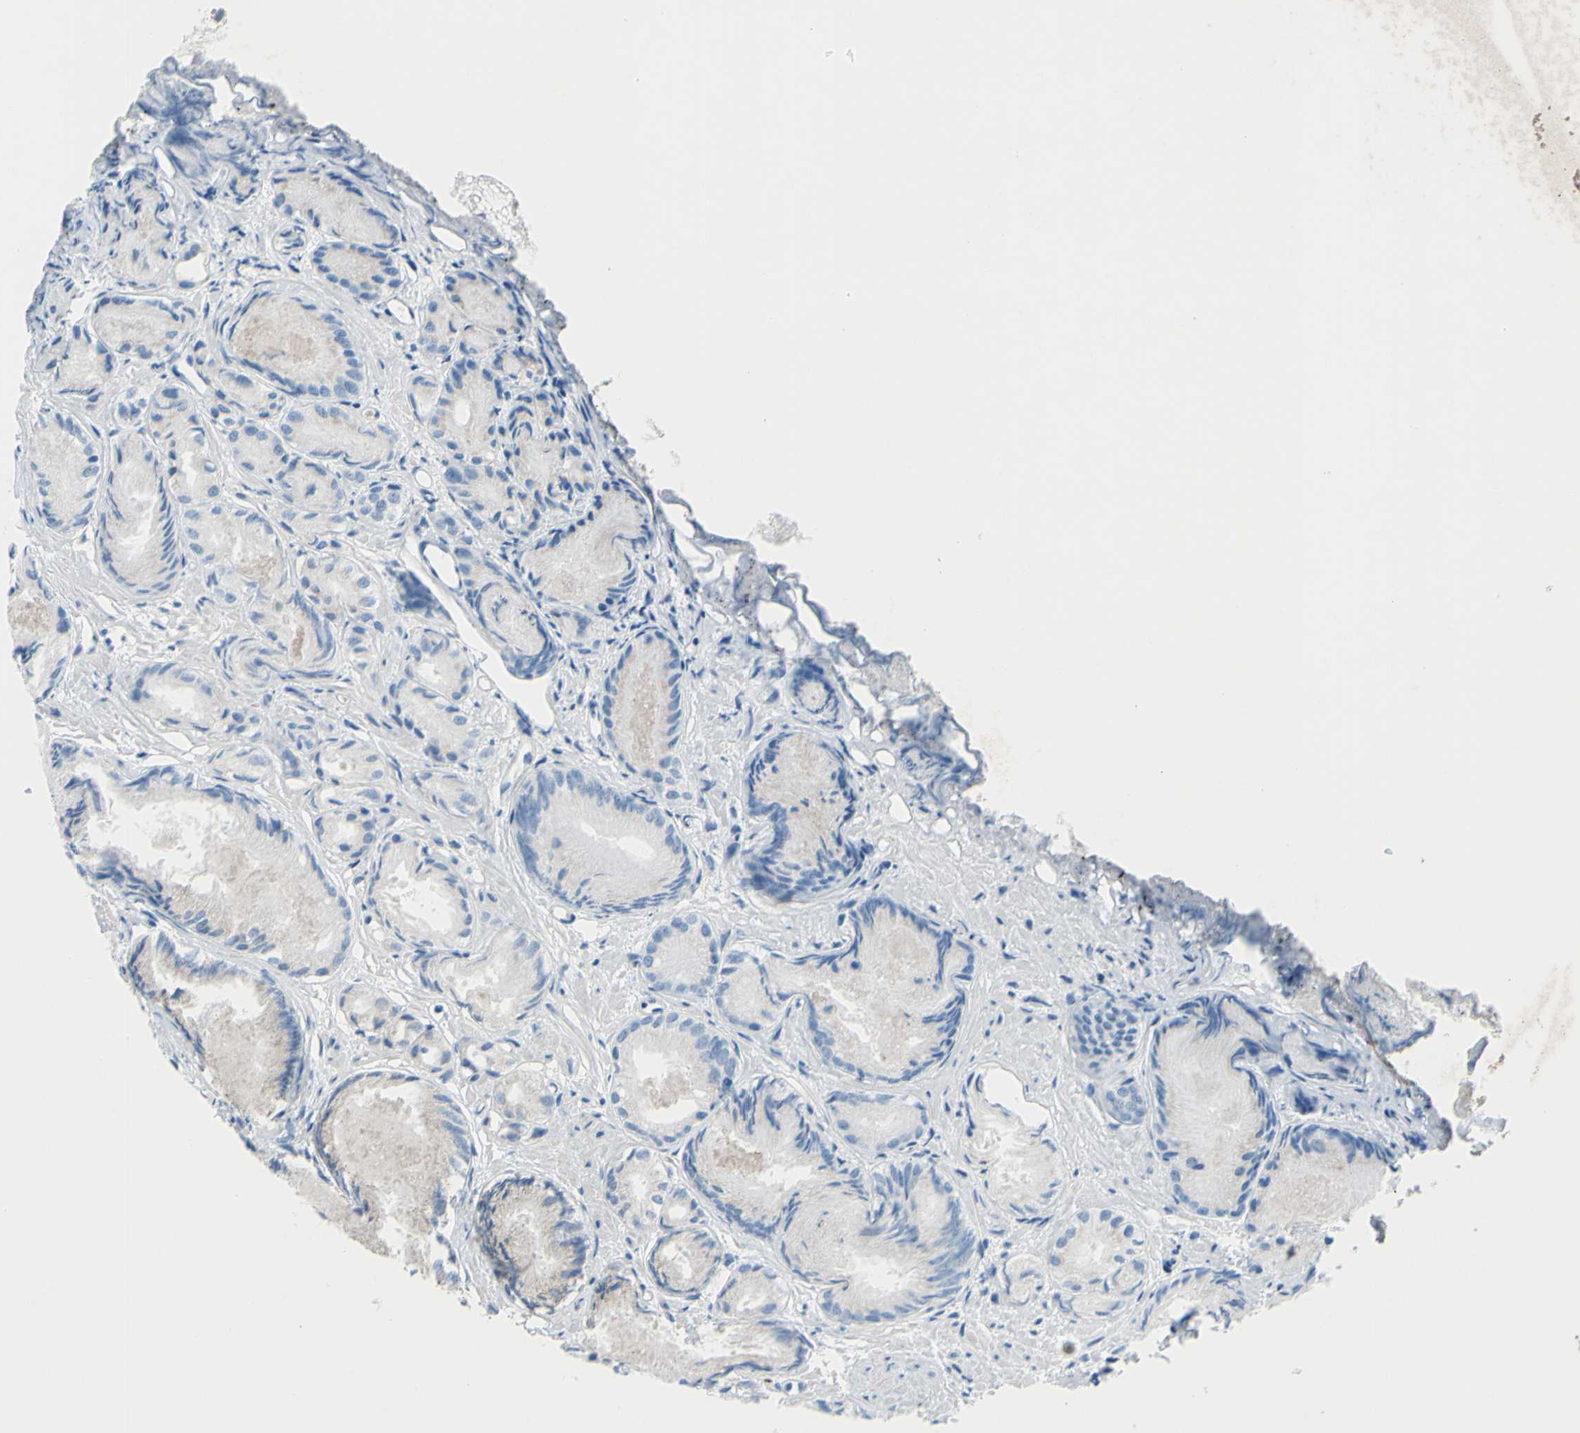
{"staining": {"intensity": "weak", "quantity": "25%-75%", "location": "cytoplasmic/membranous"}, "tissue": "prostate cancer", "cell_type": "Tumor cells", "image_type": "cancer", "snomed": [{"axis": "morphology", "description": "Adenocarcinoma, Low grade"}, {"axis": "topography", "description": "Prostate"}], "caption": "Human prostate cancer (adenocarcinoma (low-grade)) stained with a brown dye displays weak cytoplasmic/membranous positive staining in approximately 25%-75% of tumor cells.", "gene": "GLT8D1", "patient": {"sex": "male", "age": 72}}